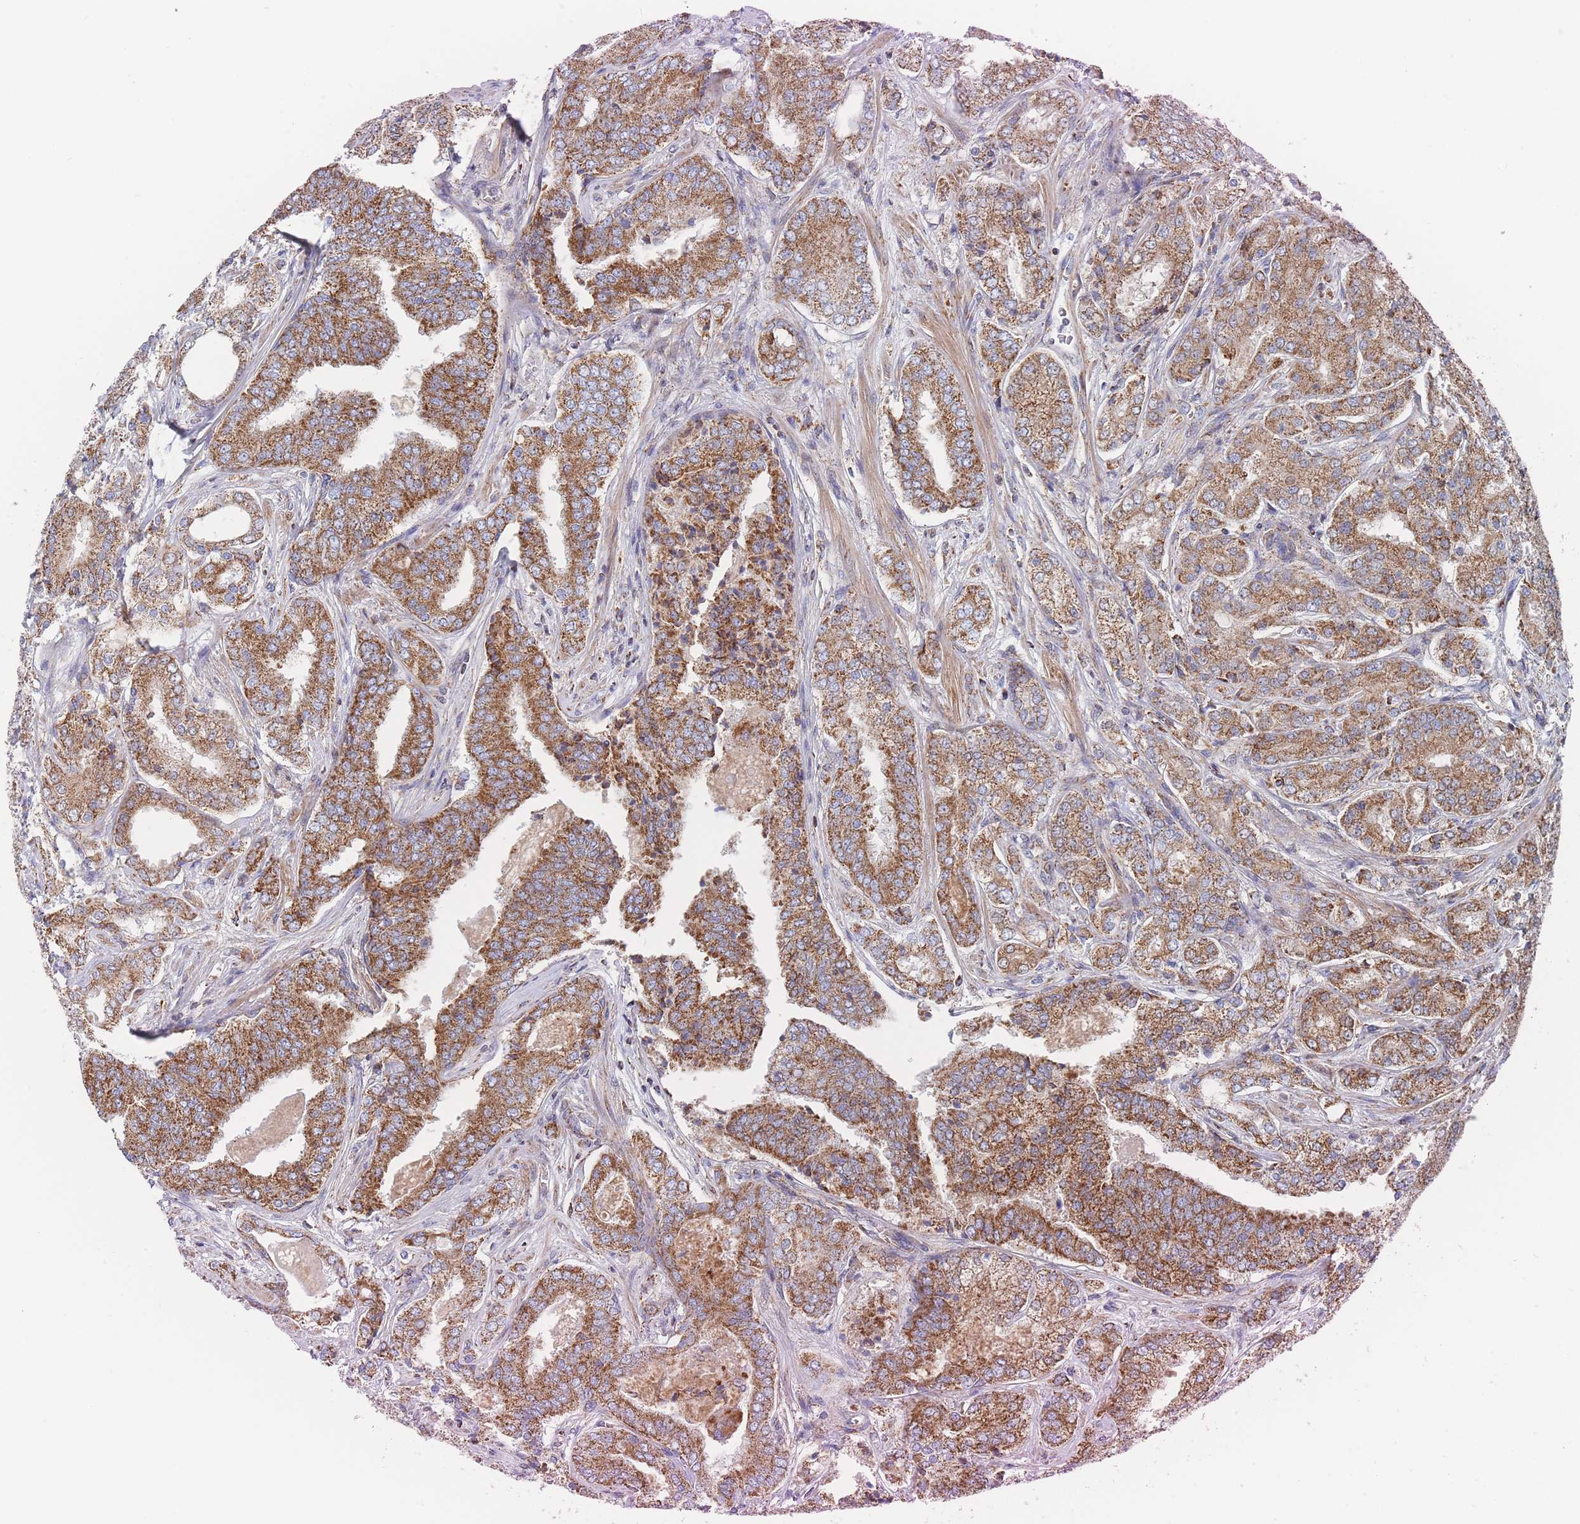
{"staining": {"intensity": "moderate", "quantity": ">75%", "location": "cytoplasmic/membranous"}, "tissue": "prostate cancer", "cell_type": "Tumor cells", "image_type": "cancer", "snomed": [{"axis": "morphology", "description": "Adenocarcinoma, High grade"}, {"axis": "topography", "description": "Prostate"}], "caption": "This micrograph reveals immunohistochemistry staining of prostate high-grade adenocarcinoma, with medium moderate cytoplasmic/membranous staining in approximately >75% of tumor cells.", "gene": "IKZF4", "patient": {"sex": "male", "age": 63}}